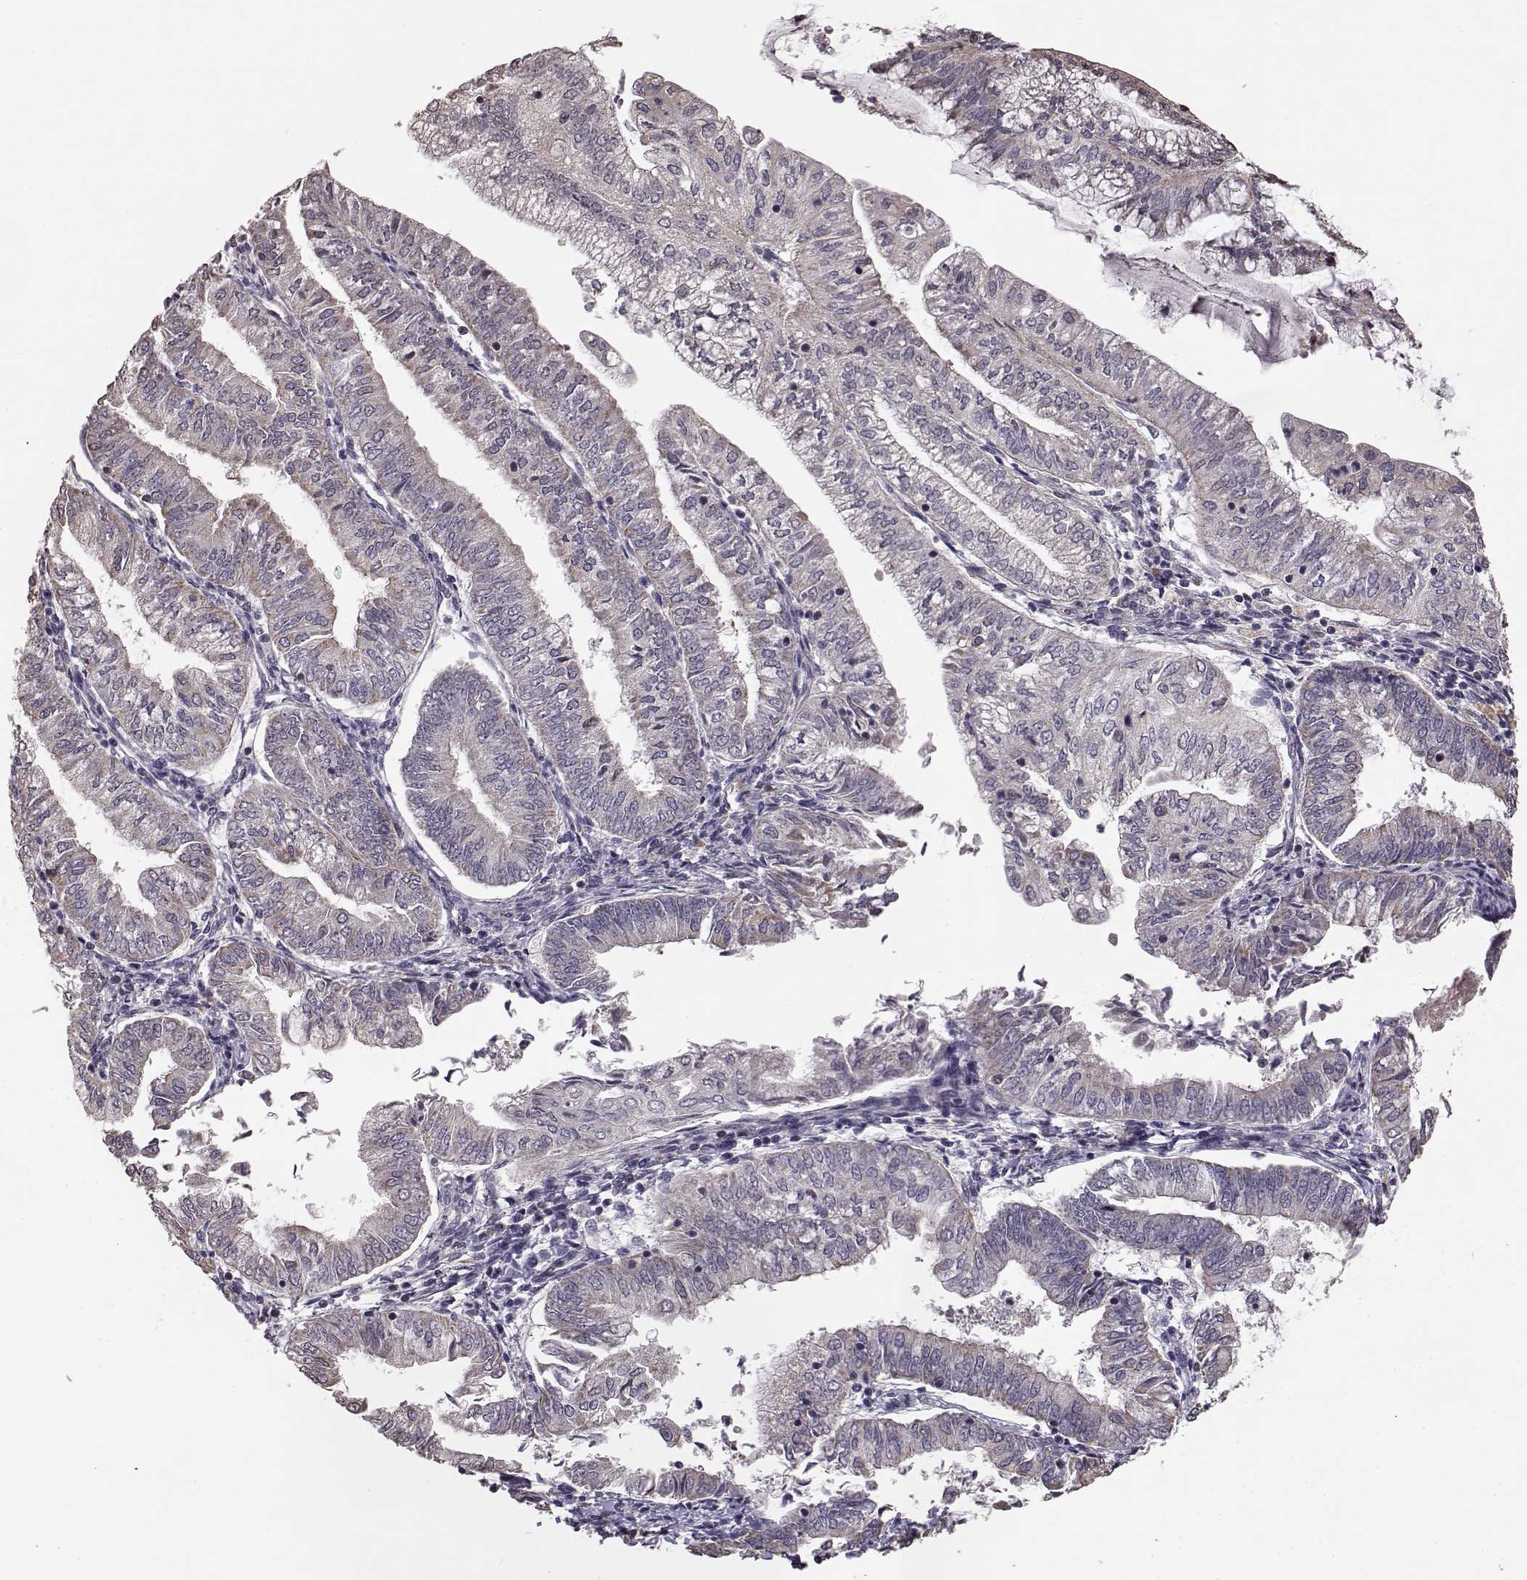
{"staining": {"intensity": "negative", "quantity": "none", "location": "none"}, "tissue": "endometrial cancer", "cell_type": "Tumor cells", "image_type": "cancer", "snomed": [{"axis": "morphology", "description": "Adenocarcinoma, NOS"}, {"axis": "topography", "description": "Endometrium"}], "caption": "An immunohistochemistry (IHC) image of adenocarcinoma (endometrial) is shown. There is no staining in tumor cells of adenocarcinoma (endometrial).", "gene": "BACH2", "patient": {"sex": "female", "age": 55}}